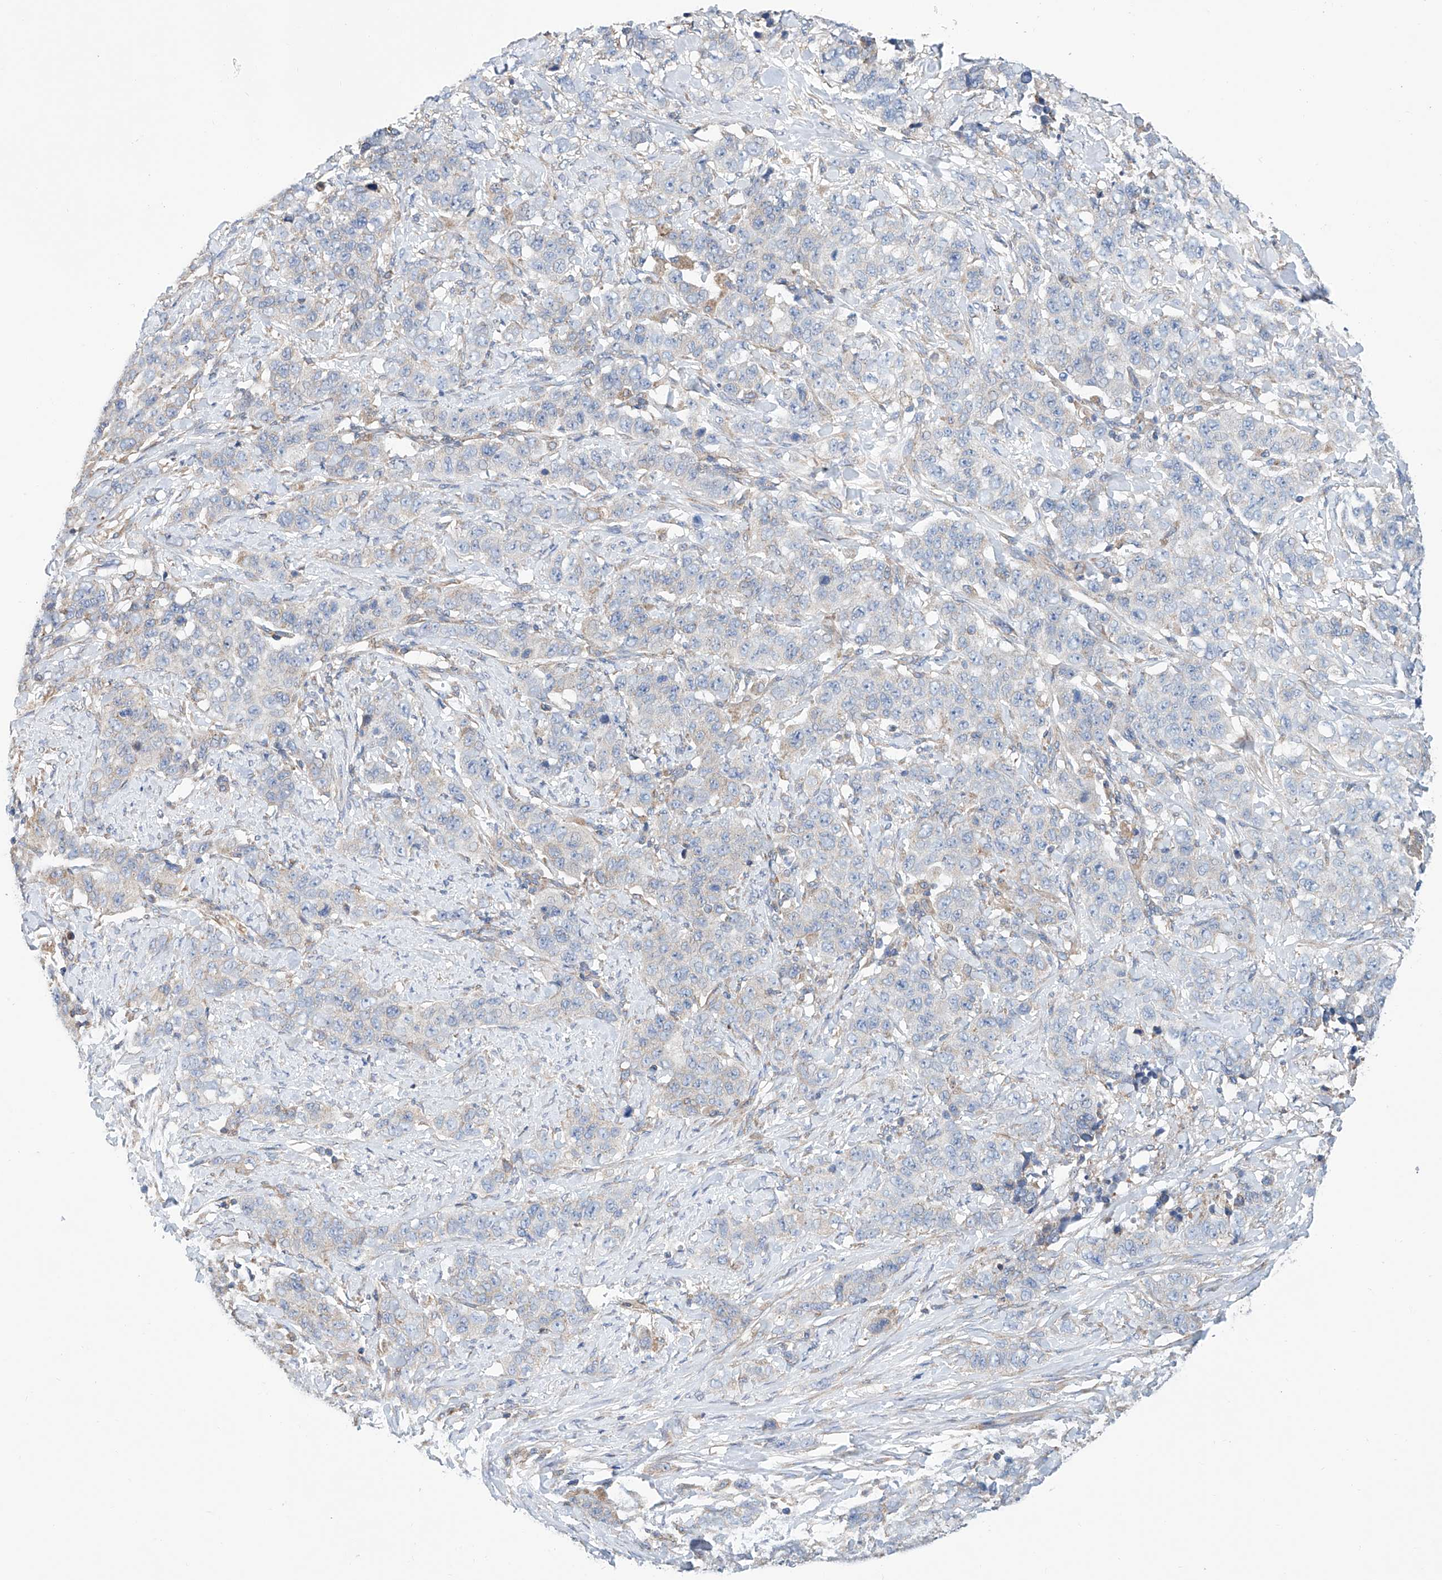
{"staining": {"intensity": "weak", "quantity": "<25%", "location": "cytoplasmic/membranous"}, "tissue": "stomach cancer", "cell_type": "Tumor cells", "image_type": "cancer", "snomed": [{"axis": "morphology", "description": "Adenocarcinoma, NOS"}, {"axis": "topography", "description": "Stomach"}], "caption": "High power microscopy micrograph of an immunohistochemistry (IHC) photomicrograph of stomach cancer, revealing no significant expression in tumor cells.", "gene": "MAD2L1", "patient": {"sex": "male", "age": 48}}